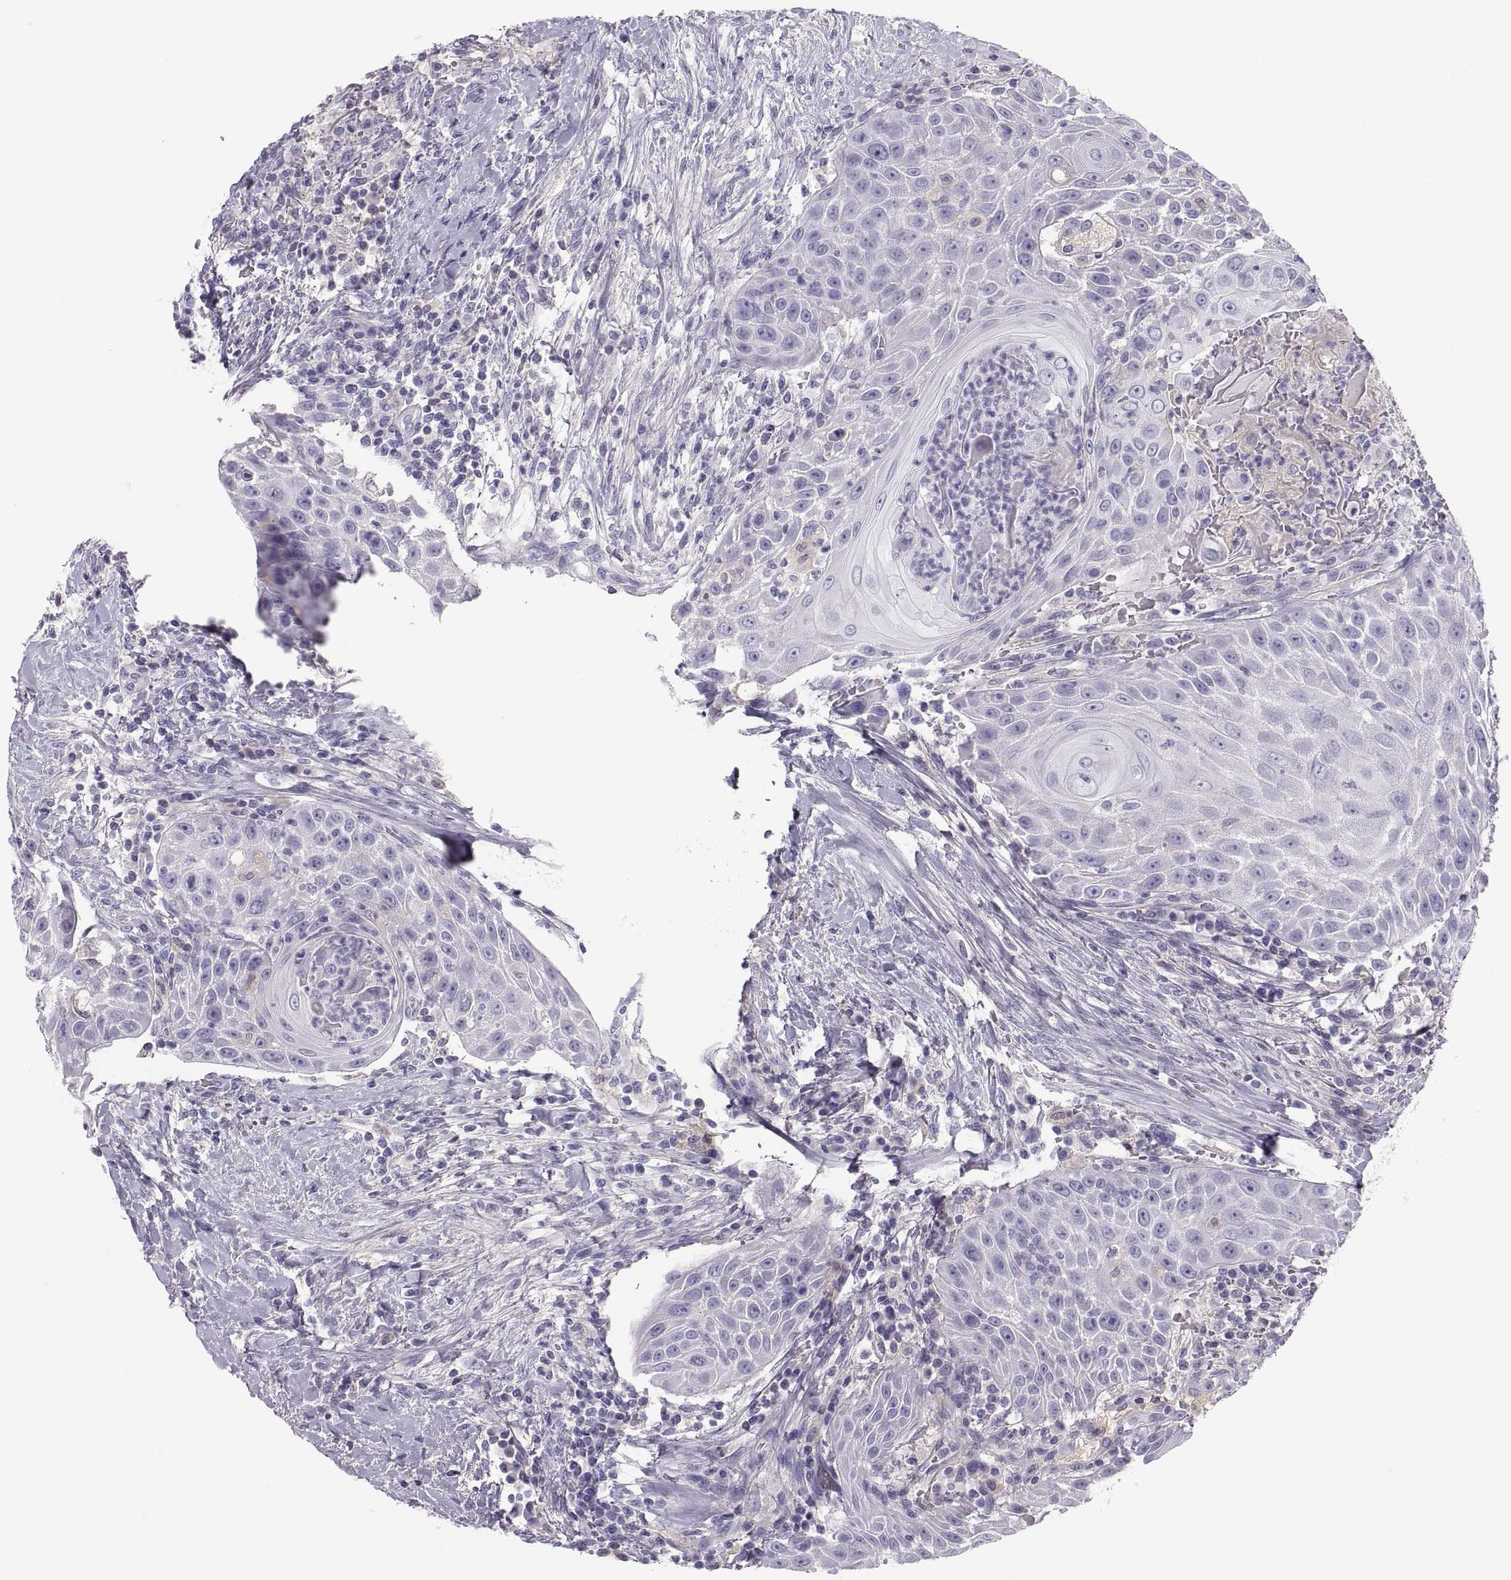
{"staining": {"intensity": "negative", "quantity": "none", "location": "none"}, "tissue": "head and neck cancer", "cell_type": "Tumor cells", "image_type": "cancer", "snomed": [{"axis": "morphology", "description": "Squamous cell carcinoma, NOS"}, {"axis": "topography", "description": "Head-Neck"}], "caption": "Head and neck cancer was stained to show a protein in brown. There is no significant positivity in tumor cells. (DAB immunohistochemistry visualized using brightfield microscopy, high magnification).", "gene": "MAGEB2", "patient": {"sex": "male", "age": 69}}